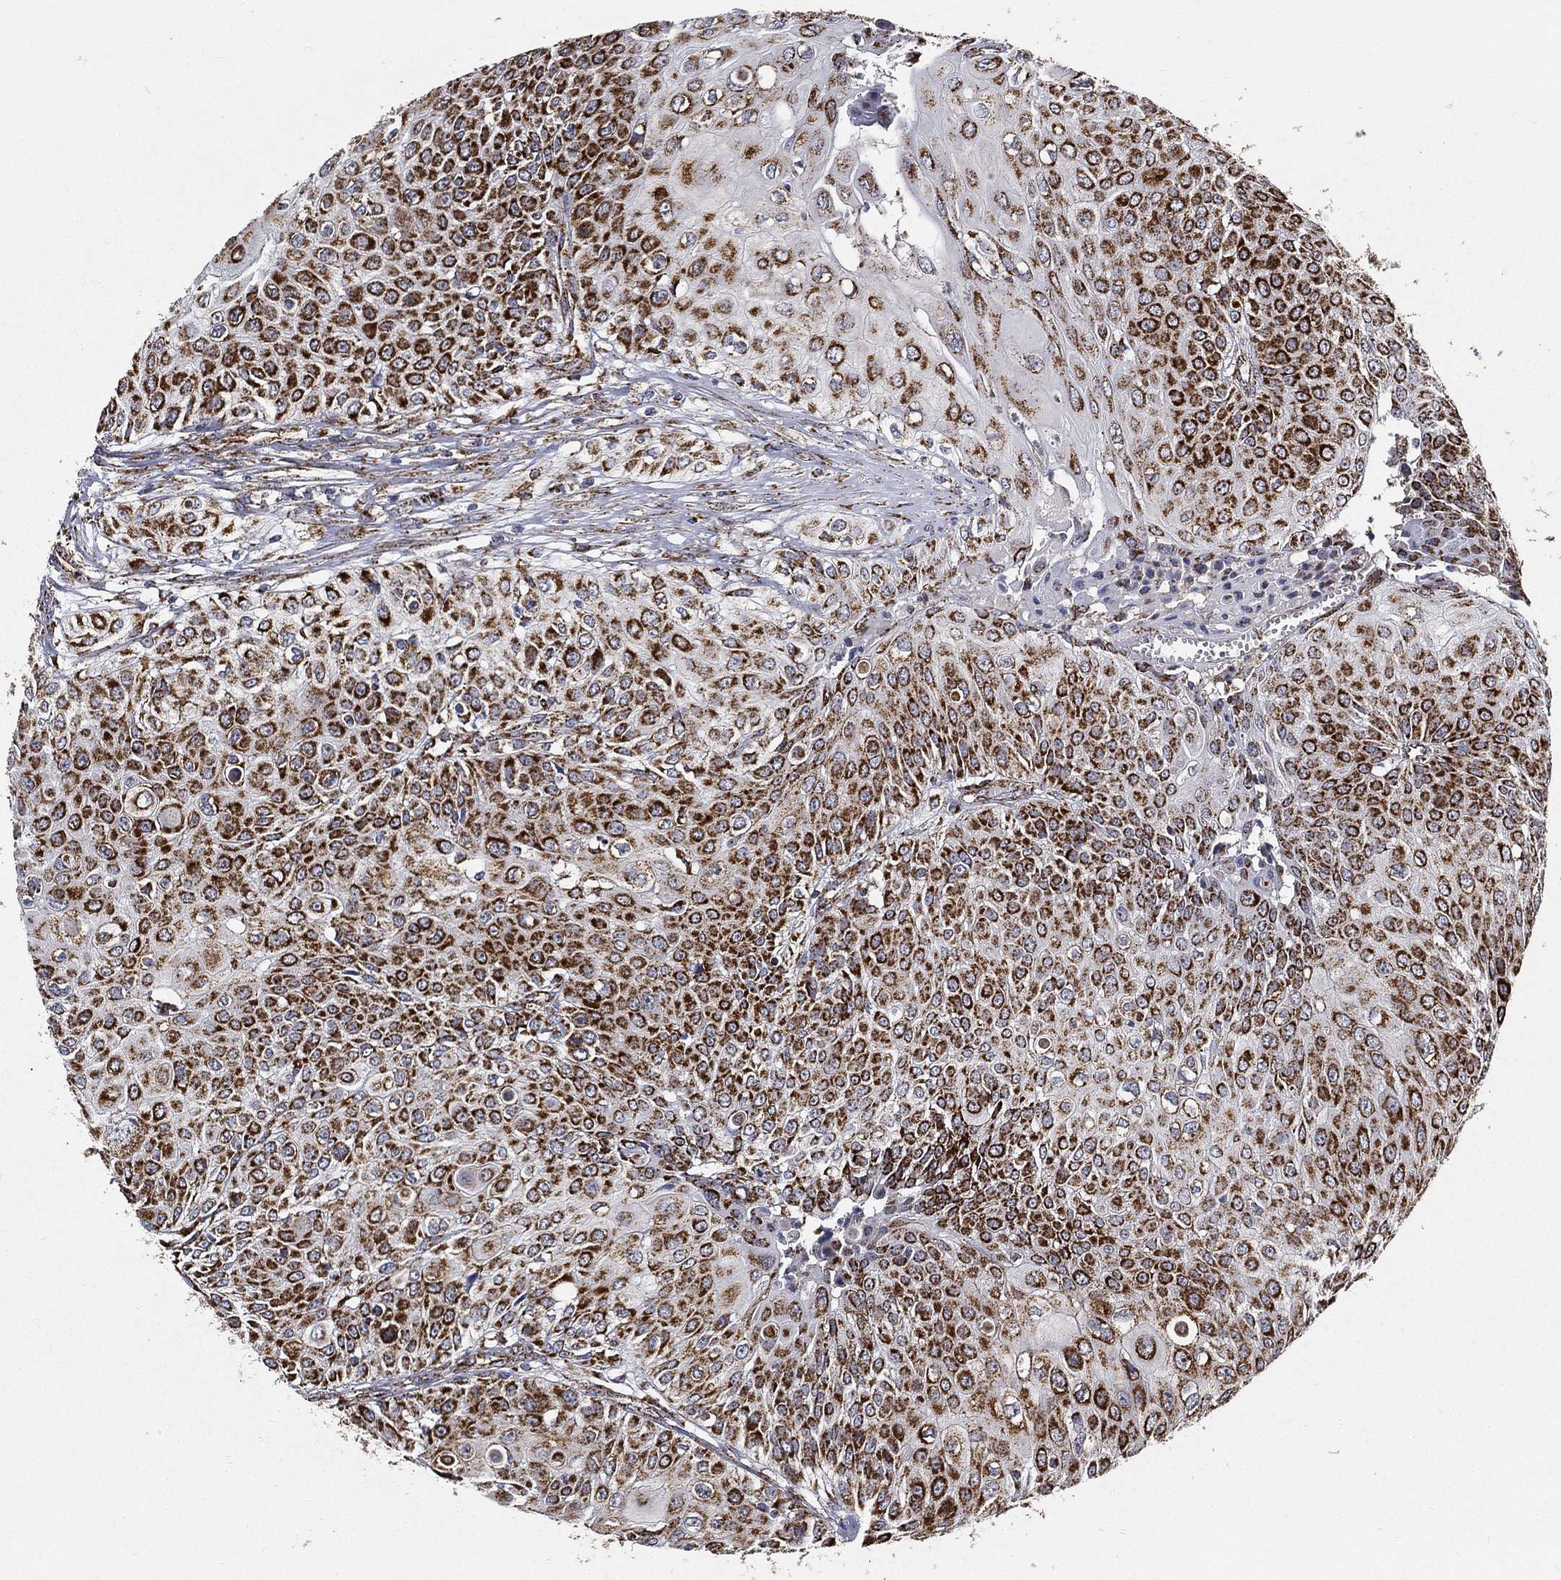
{"staining": {"intensity": "strong", "quantity": ">75%", "location": "cytoplasmic/membranous"}, "tissue": "urothelial cancer", "cell_type": "Tumor cells", "image_type": "cancer", "snomed": [{"axis": "morphology", "description": "Urothelial carcinoma, High grade"}, {"axis": "topography", "description": "Urinary bladder"}], "caption": "Protein expression analysis of human urothelial carcinoma (high-grade) reveals strong cytoplasmic/membranous staining in approximately >75% of tumor cells.", "gene": "NDUFAB1", "patient": {"sex": "female", "age": 79}}